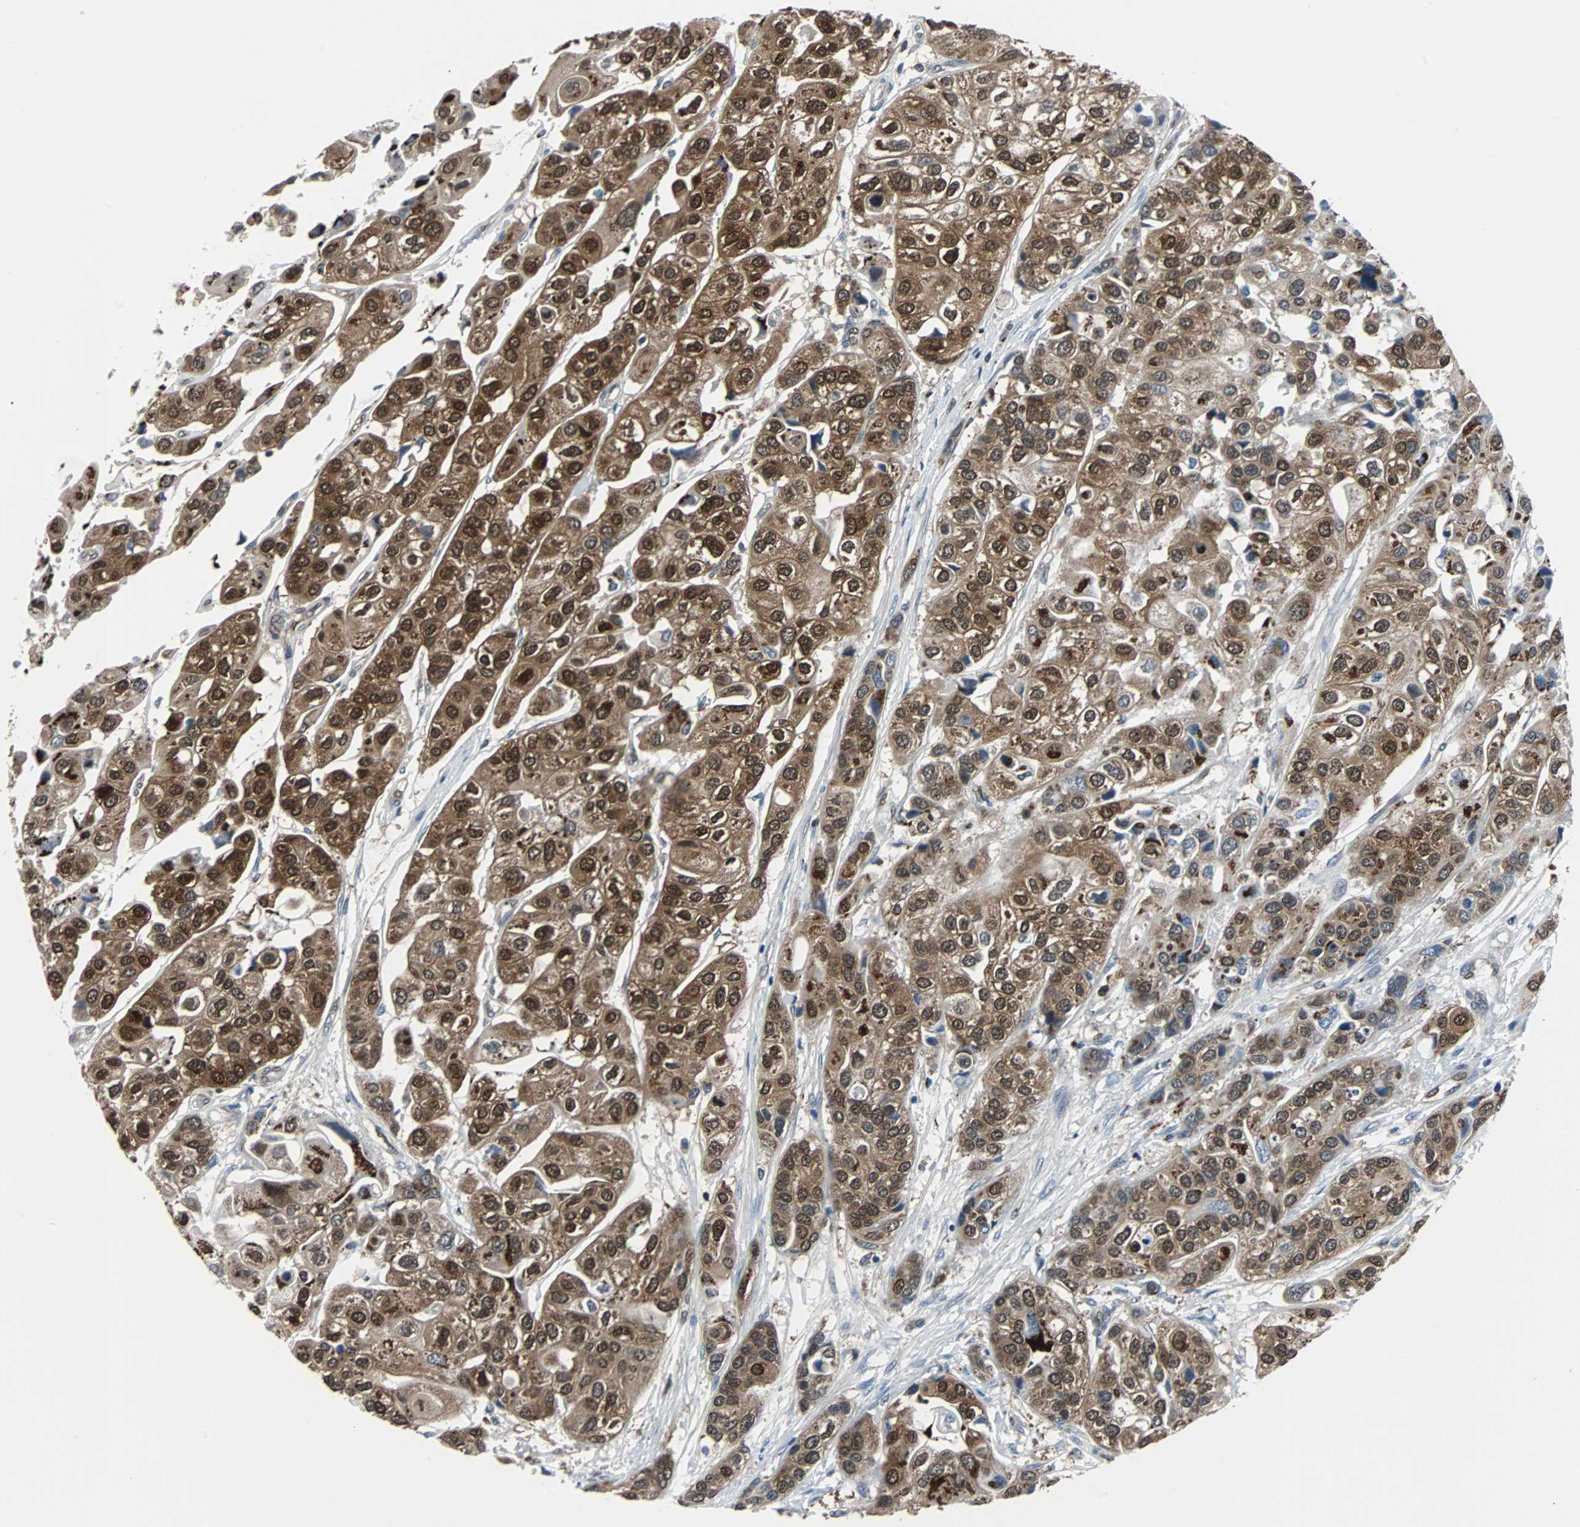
{"staining": {"intensity": "strong", "quantity": ">75%", "location": "cytoplasmic/membranous,nuclear"}, "tissue": "urothelial cancer", "cell_type": "Tumor cells", "image_type": "cancer", "snomed": [{"axis": "morphology", "description": "Urothelial carcinoma, High grade"}, {"axis": "topography", "description": "Urinary bladder"}], "caption": "Protein staining of urothelial carcinoma (high-grade) tissue reveals strong cytoplasmic/membranous and nuclear positivity in approximately >75% of tumor cells. (Brightfield microscopy of DAB IHC at high magnification).", "gene": "MAP2K6", "patient": {"sex": "female", "age": 64}}